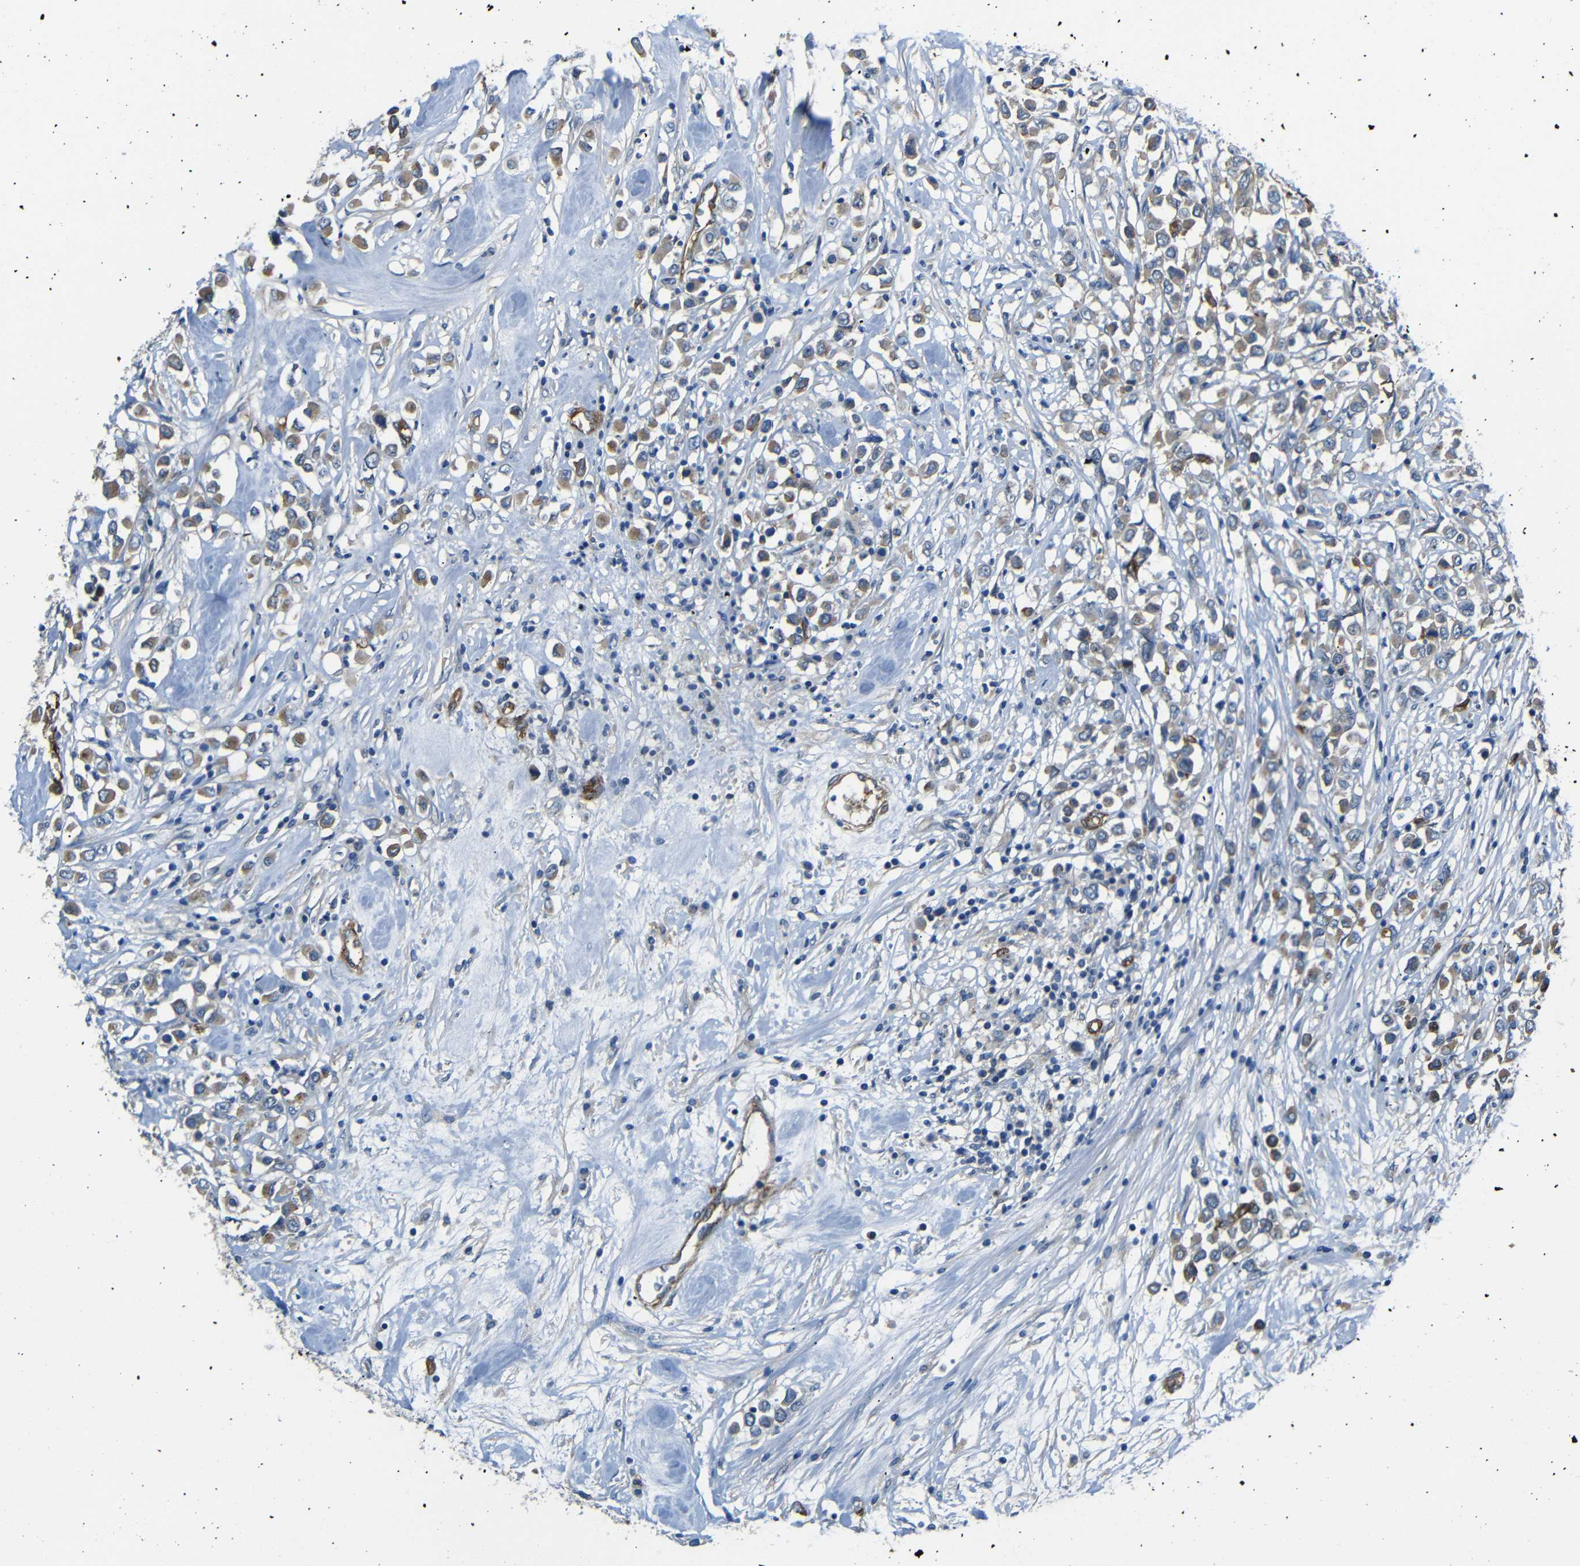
{"staining": {"intensity": "moderate", "quantity": ">75%", "location": "cytoplasmic/membranous"}, "tissue": "breast cancer", "cell_type": "Tumor cells", "image_type": "cancer", "snomed": [{"axis": "morphology", "description": "Duct carcinoma"}, {"axis": "topography", "description": "Breast"}], "caption": "Immunohistochemical staining of human breast cancer reveals medium levels of moderate cytoplasmic/membranous staining in about >75% of tumor cells. Nuclei are stained in blue.", "gene": "MYO1B", "patient": {"sex": "female", "age": 61}}